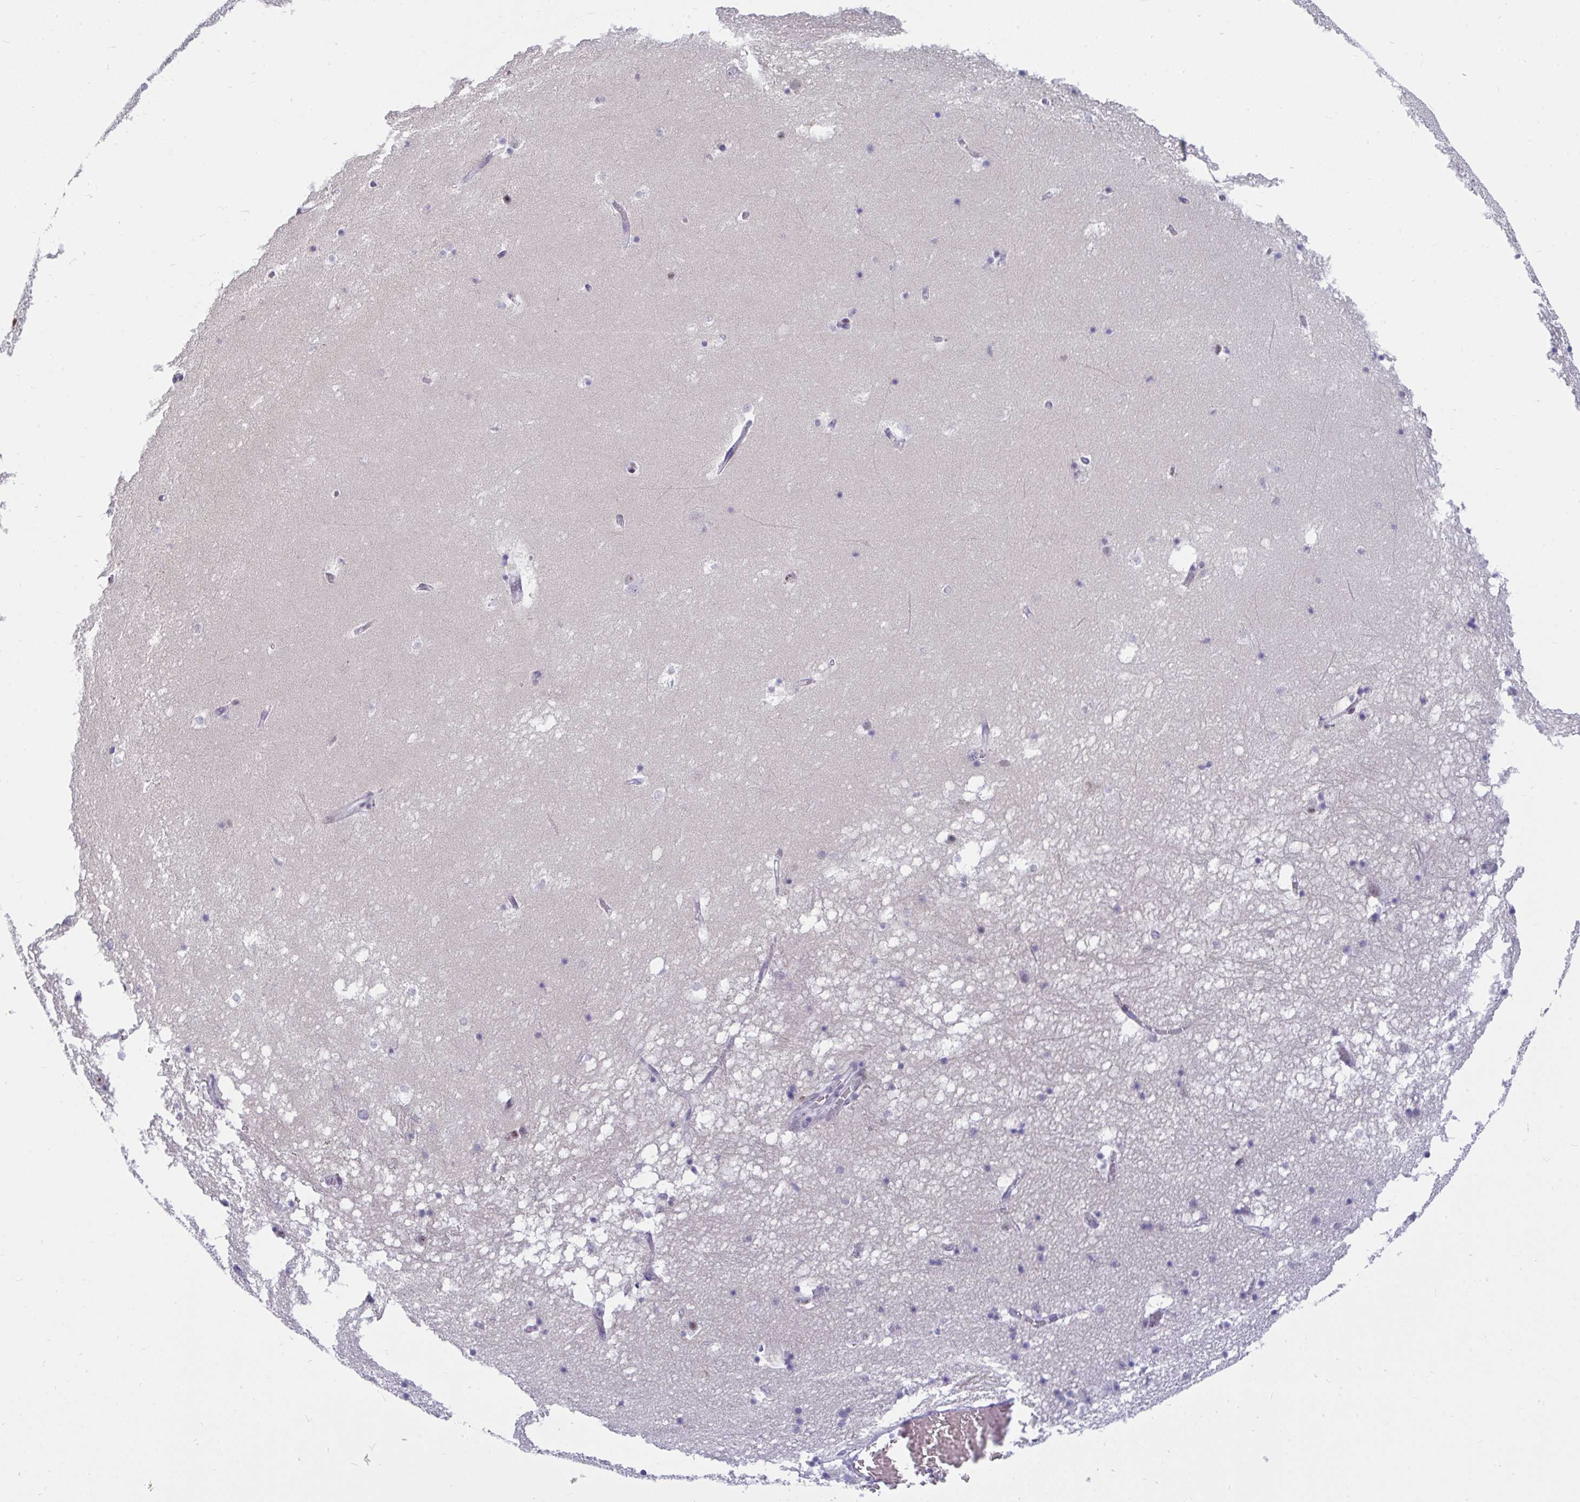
{"staining": {"intensity": "negative", "quantity": "none", "location": "none"}, "tissue": "hippocampus", "cell_type": "Glial cells", "image_type": "normal", "snomed": [{"axis": "morphology", "description": "Normal tissue, NOS"}, {"axis": "topography", "description": "Hippocampus"}], "caption": "Glial cells are negative for protein expression in normal human hippocampus. Brightfield microscopy of IHC stained with DAB (brown) and hematoxylin (blue), captured at high magnification.", "gene": "PRR14", "patient": {"sex": "male", "age": 58}}